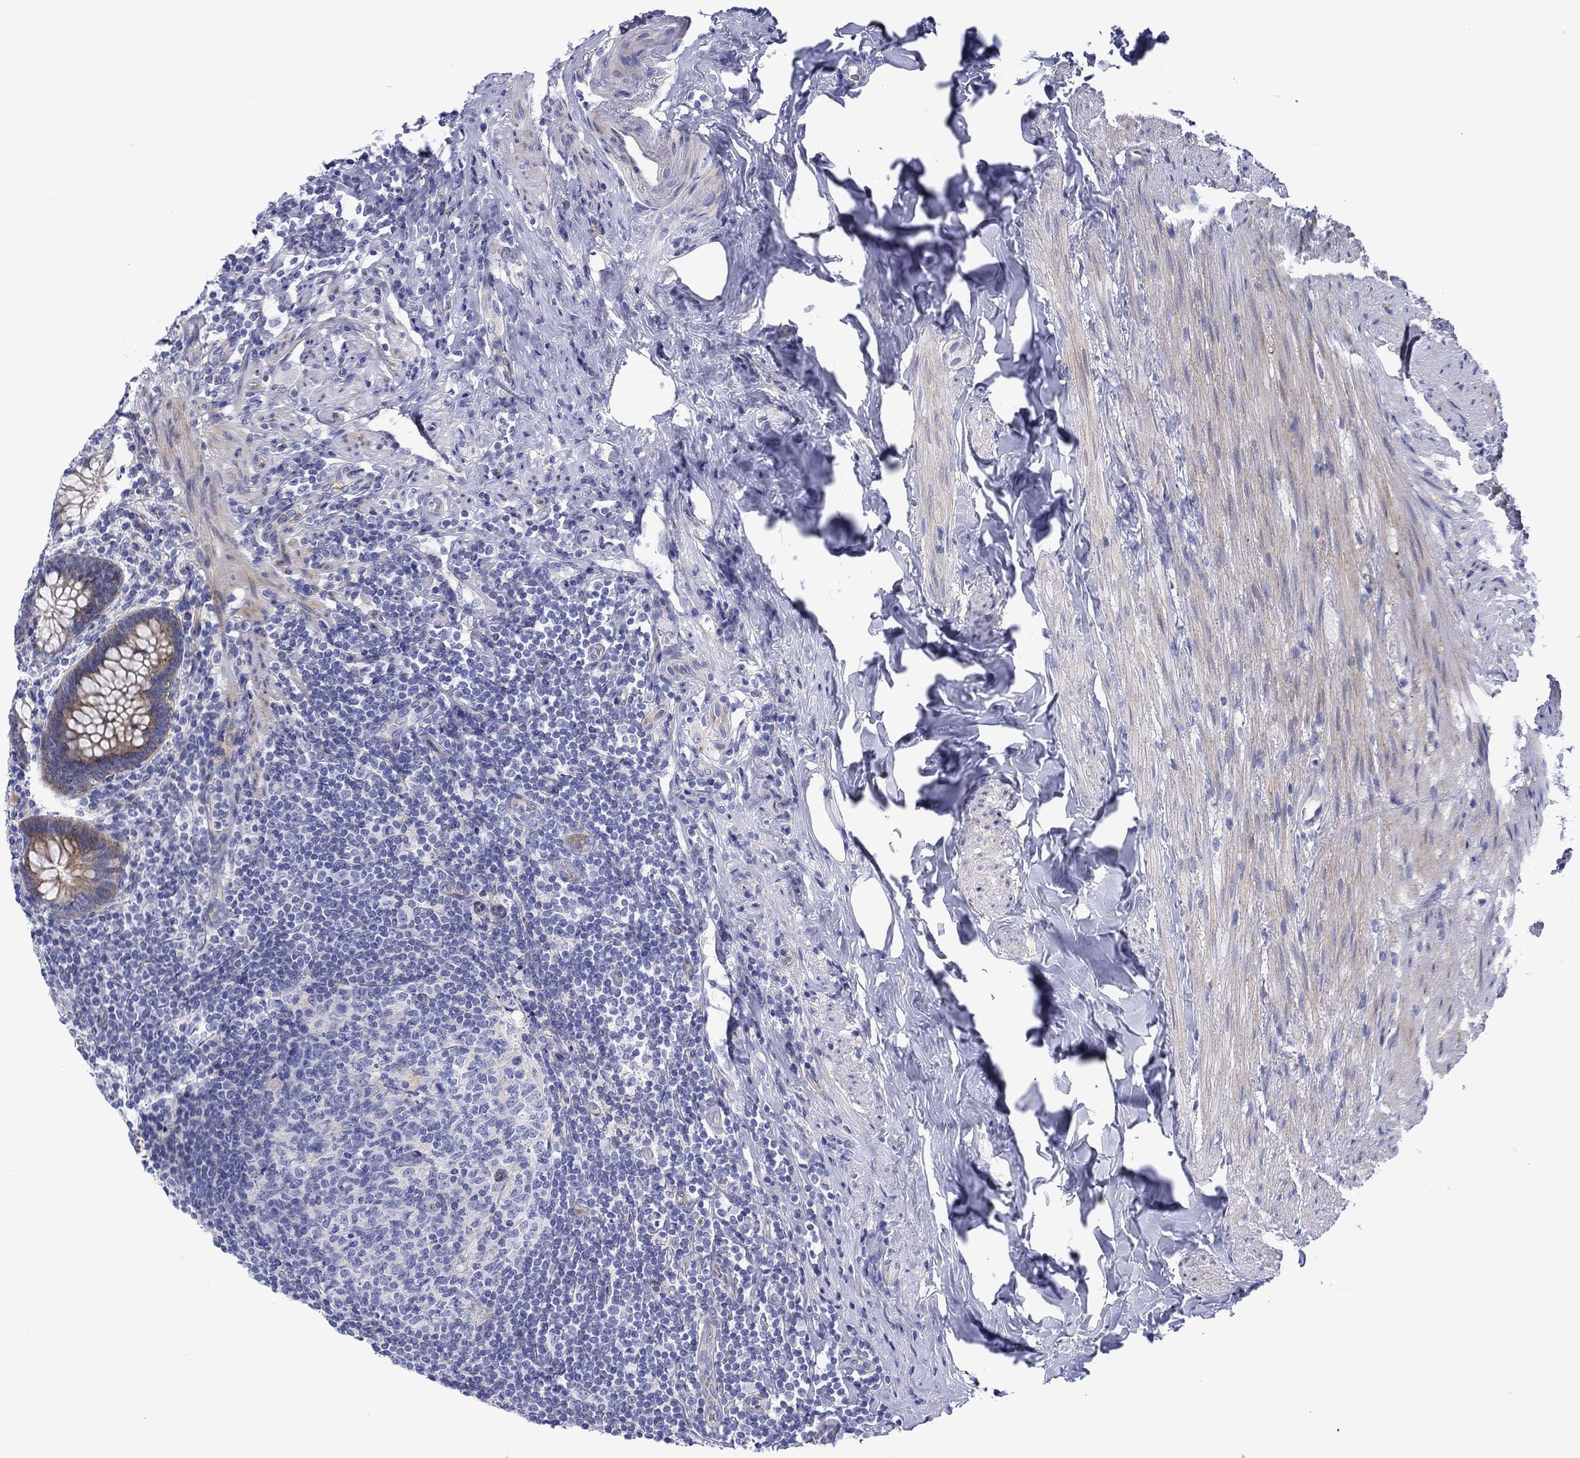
{"staining": {"intensity": "moderate", "quantity": "25%-75%", "location": "cytoplasmic/membranous"}, "tissue": "appendix", "cell_type": "Glandular cells", "image_type": "normal", "snomed": [{"axis": "morphology", "description": "Normal tissue, NOS"}, {"axis": "topography", "description": "Appendix"}], "caption": "The micrograph exhibits a brown stain indicating the presence of a protein in the cytoplasmic/membranous of glandular cells in appendix.", "gene": "SVEP1", "patient": {"sex": "male", "age": 47}}